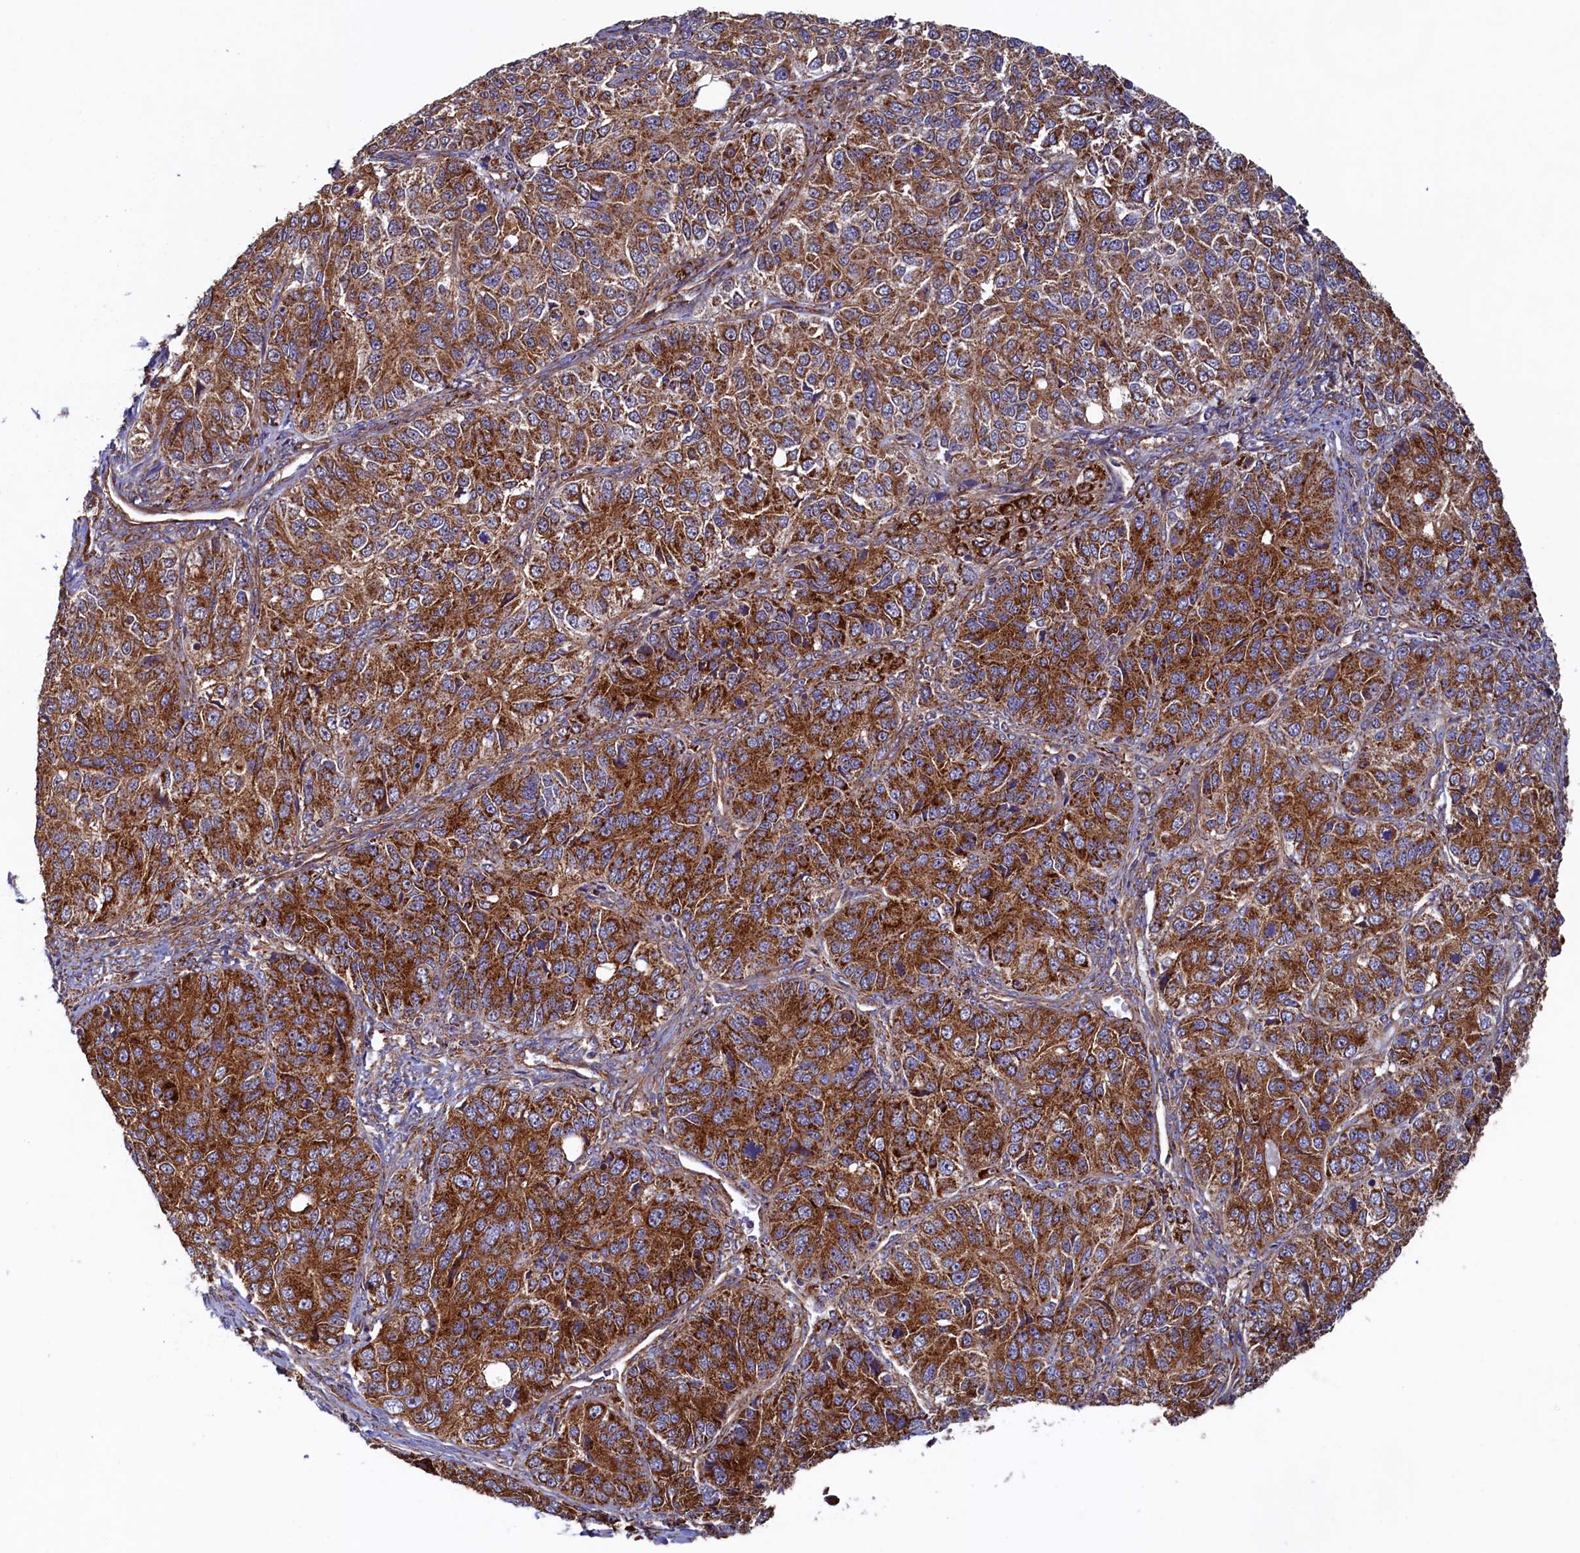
{"staining": {"intensity": "strong", "quantity": ">75%", "location": "cytoplasmic/membranous"}, "tissue": "ovarian cancer", "cell_type": "Tumor cells", "image_type": "cancer", "snomed": [{"axis": "morphology", "description": "Carcinoma, endometroid"}, {"axis": "topography", "description": "Ovary"}], "caption": "IHC staining of endometroid carcinoma (ovarian), which displays high levels of strong cytoplasmic/membranous expression in about >75% of tumor cells indicating strong cytoplasmic/membranous protein expression. The staining was performed using DAB (brown) for protein detection and nuclei were counterstained in hematoxylin (blue).", "gene": "UBE3B", "patient": {"sex": "female", "age": 51}}